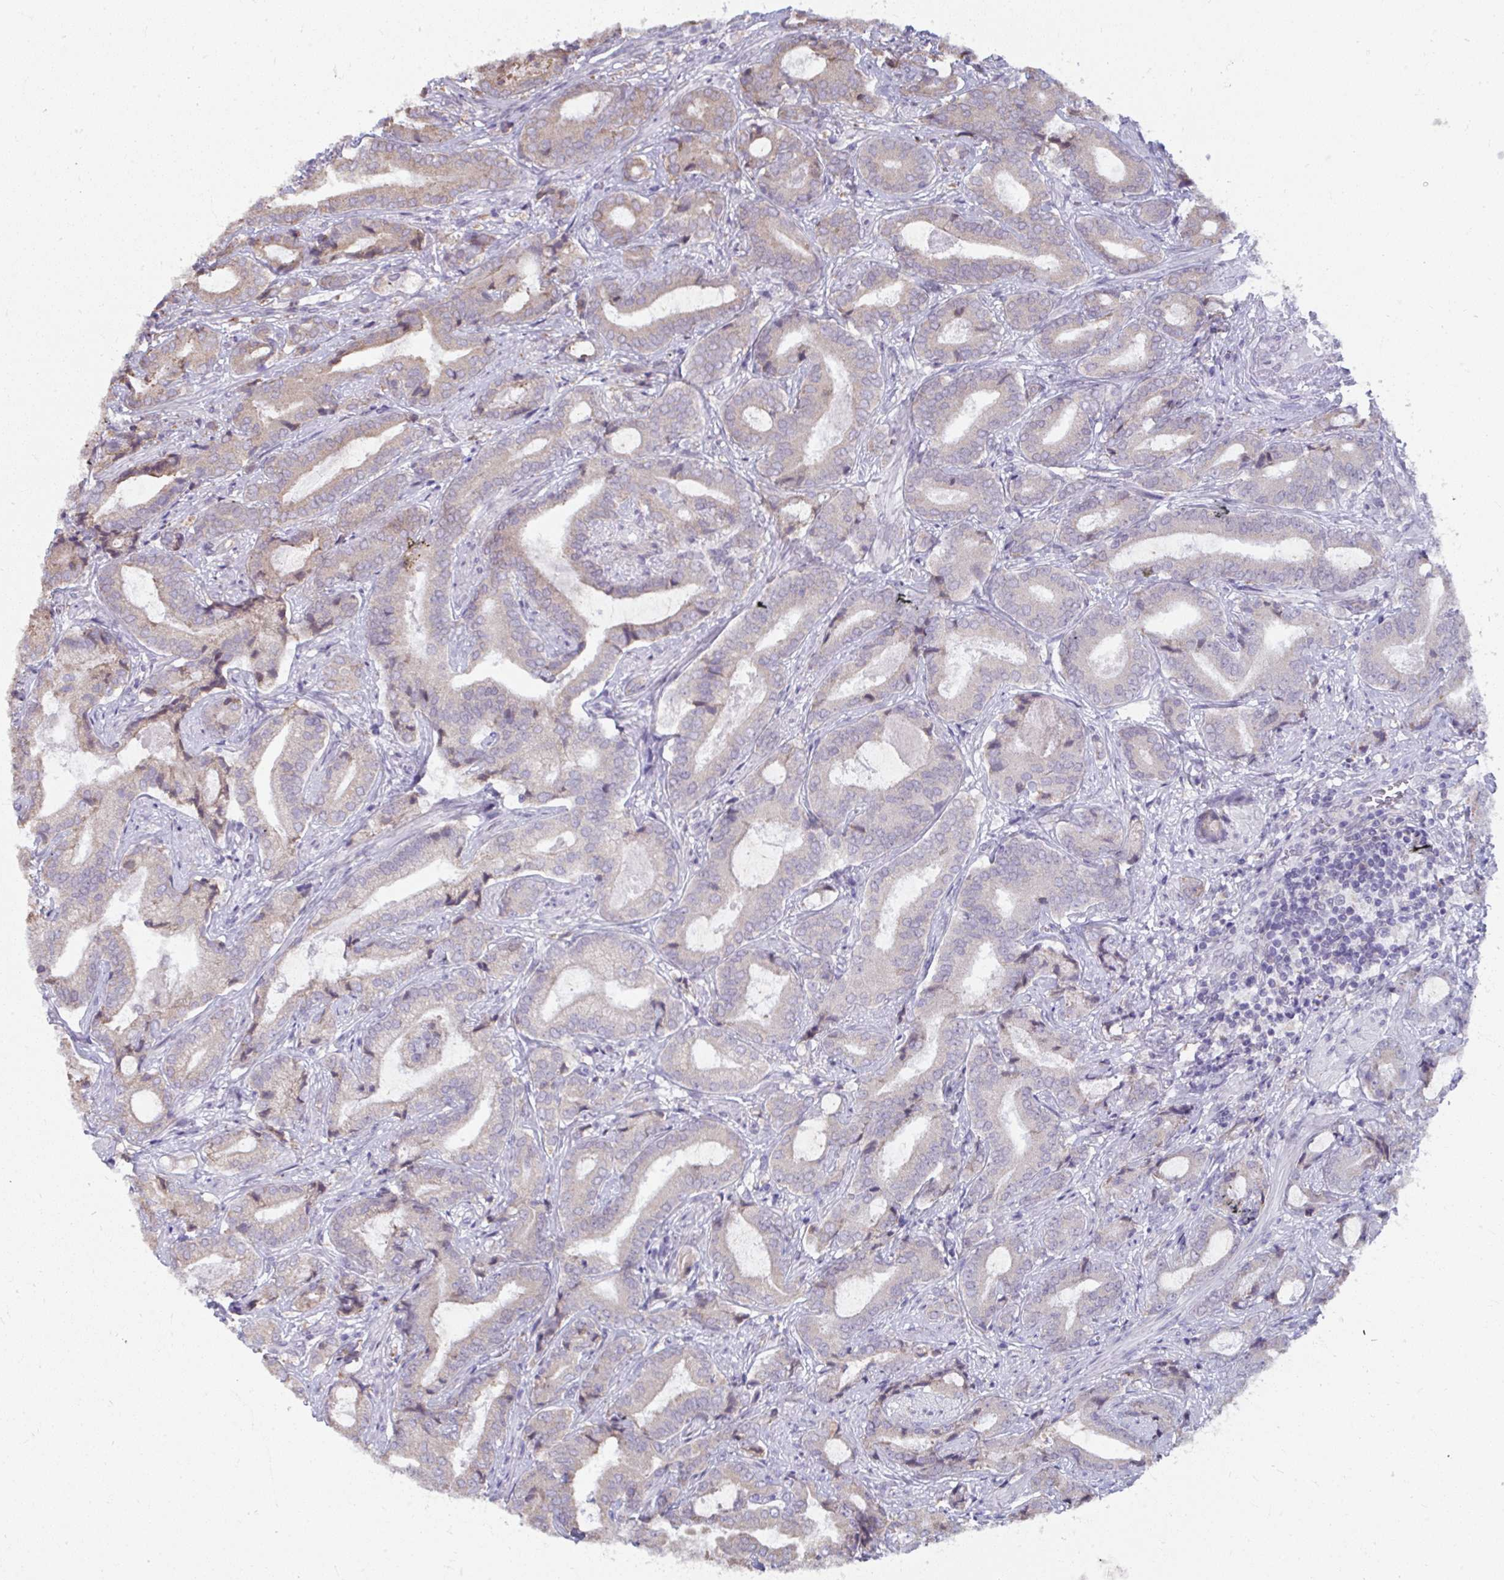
{"staining": {"intensity": "weak", "quantity": "<25%", "location": "cytoplasmic/membranous"}, "tissue": "prostate cancer", "cell_type": "Tumor cells", "image_type": "cancer", "snomed": [{"axis": "morphology", "description": "Adenocarcinoma, High grade"}, {"axis": "topography", "description": "Prostate"}], "caption": "DAB immunohistochemical staining of human prostate cancer demonstrates no significant expression in tumor cells. (DAB immunohistochemistry visualized using brightfield microscopy, high magnification).", "gene": "NMNAT1", "patient": {"sex": "male", "age": 62}}